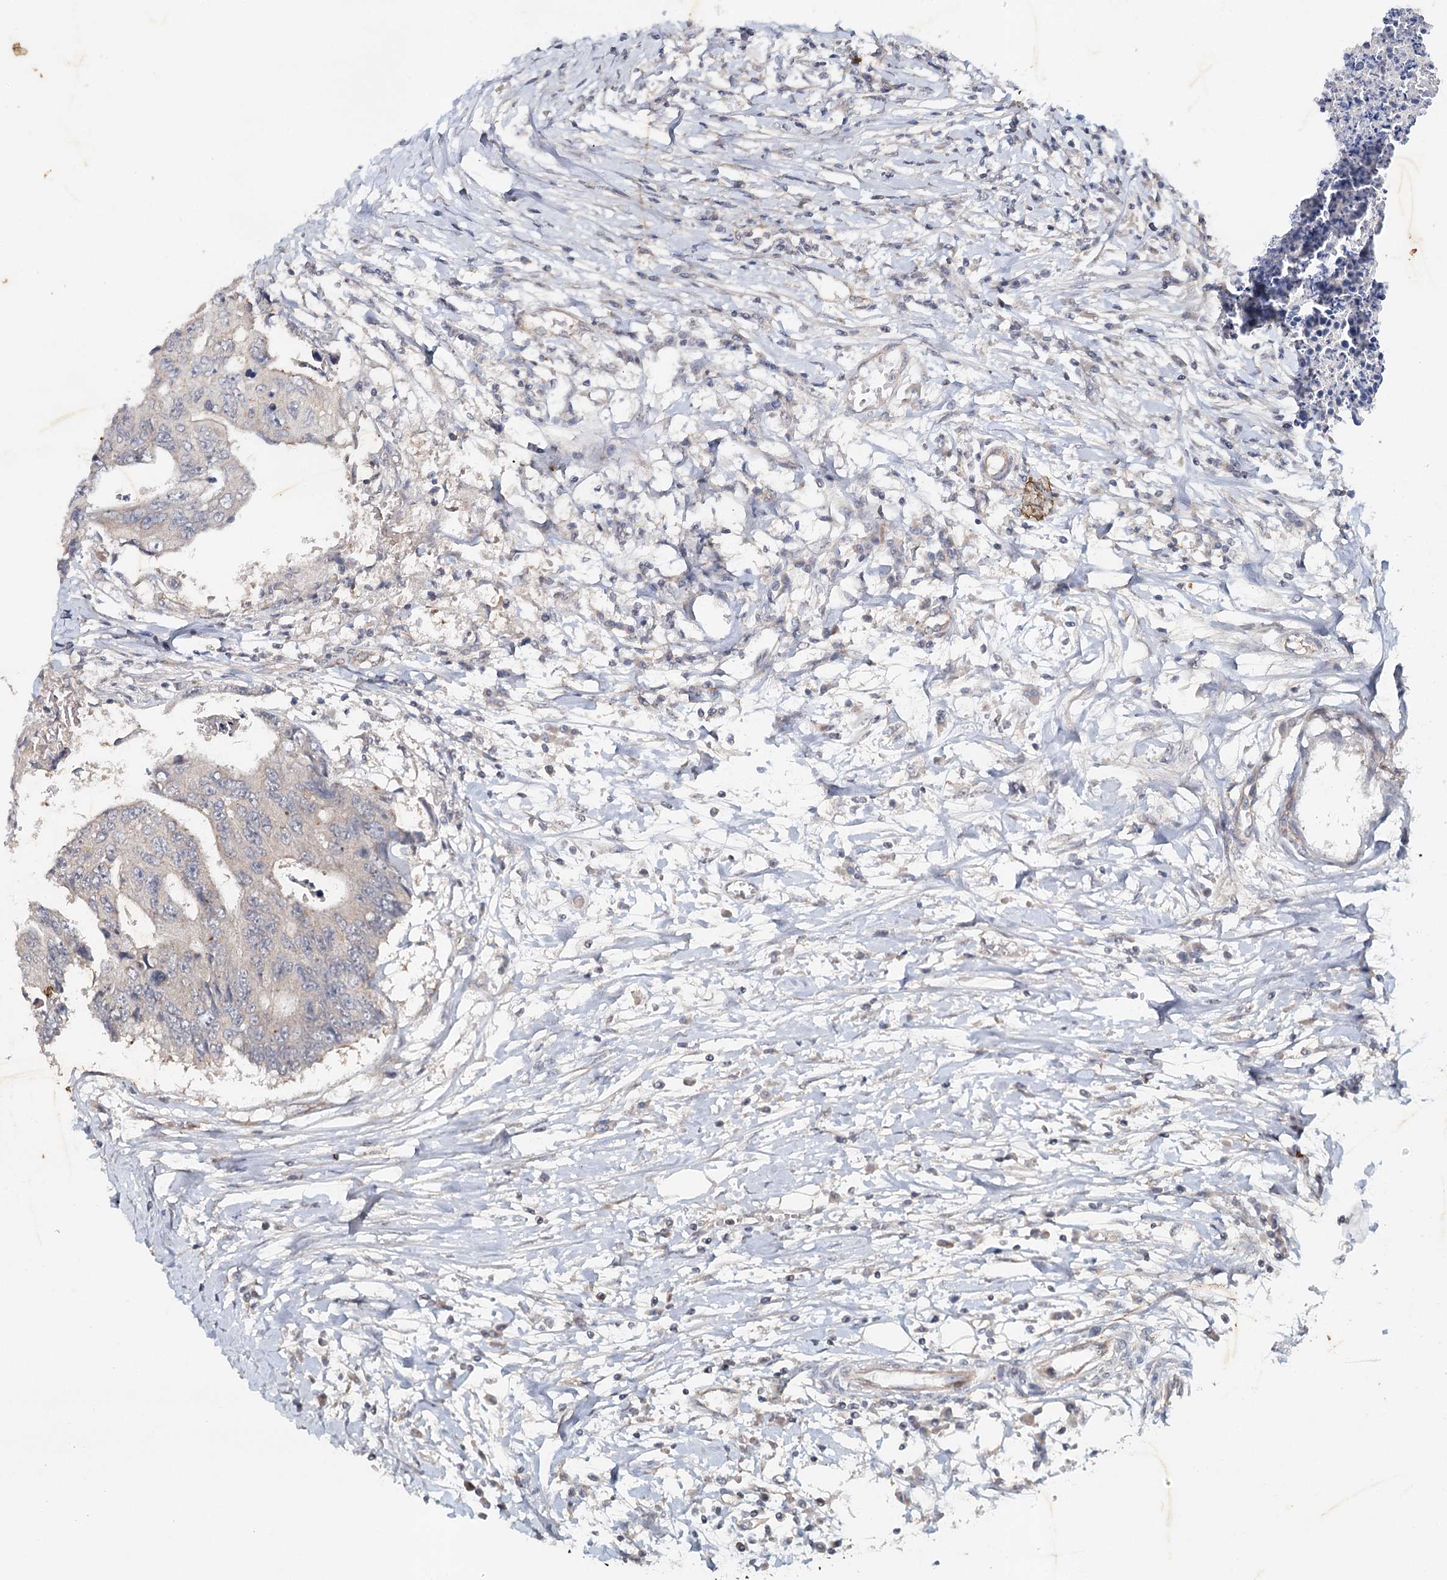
{"staining": {"intensity": "negative", "quantity": "none", "location": "none"}, "tissue": "colorectal cancer", "cell_type": "Tumor cells", "image_type": "cancer", "snomed": [{"axis": "morphology", "description": "Adenocarcinoma, NOS"}, {"axis": "topography", "description": "Rectum"}], "caption": "Tumor cells show no significant staining in colorectal cancer (adenocarcinoma).", "gene": "SYNPO", "patient": {"sex": "male", "age": 84}}